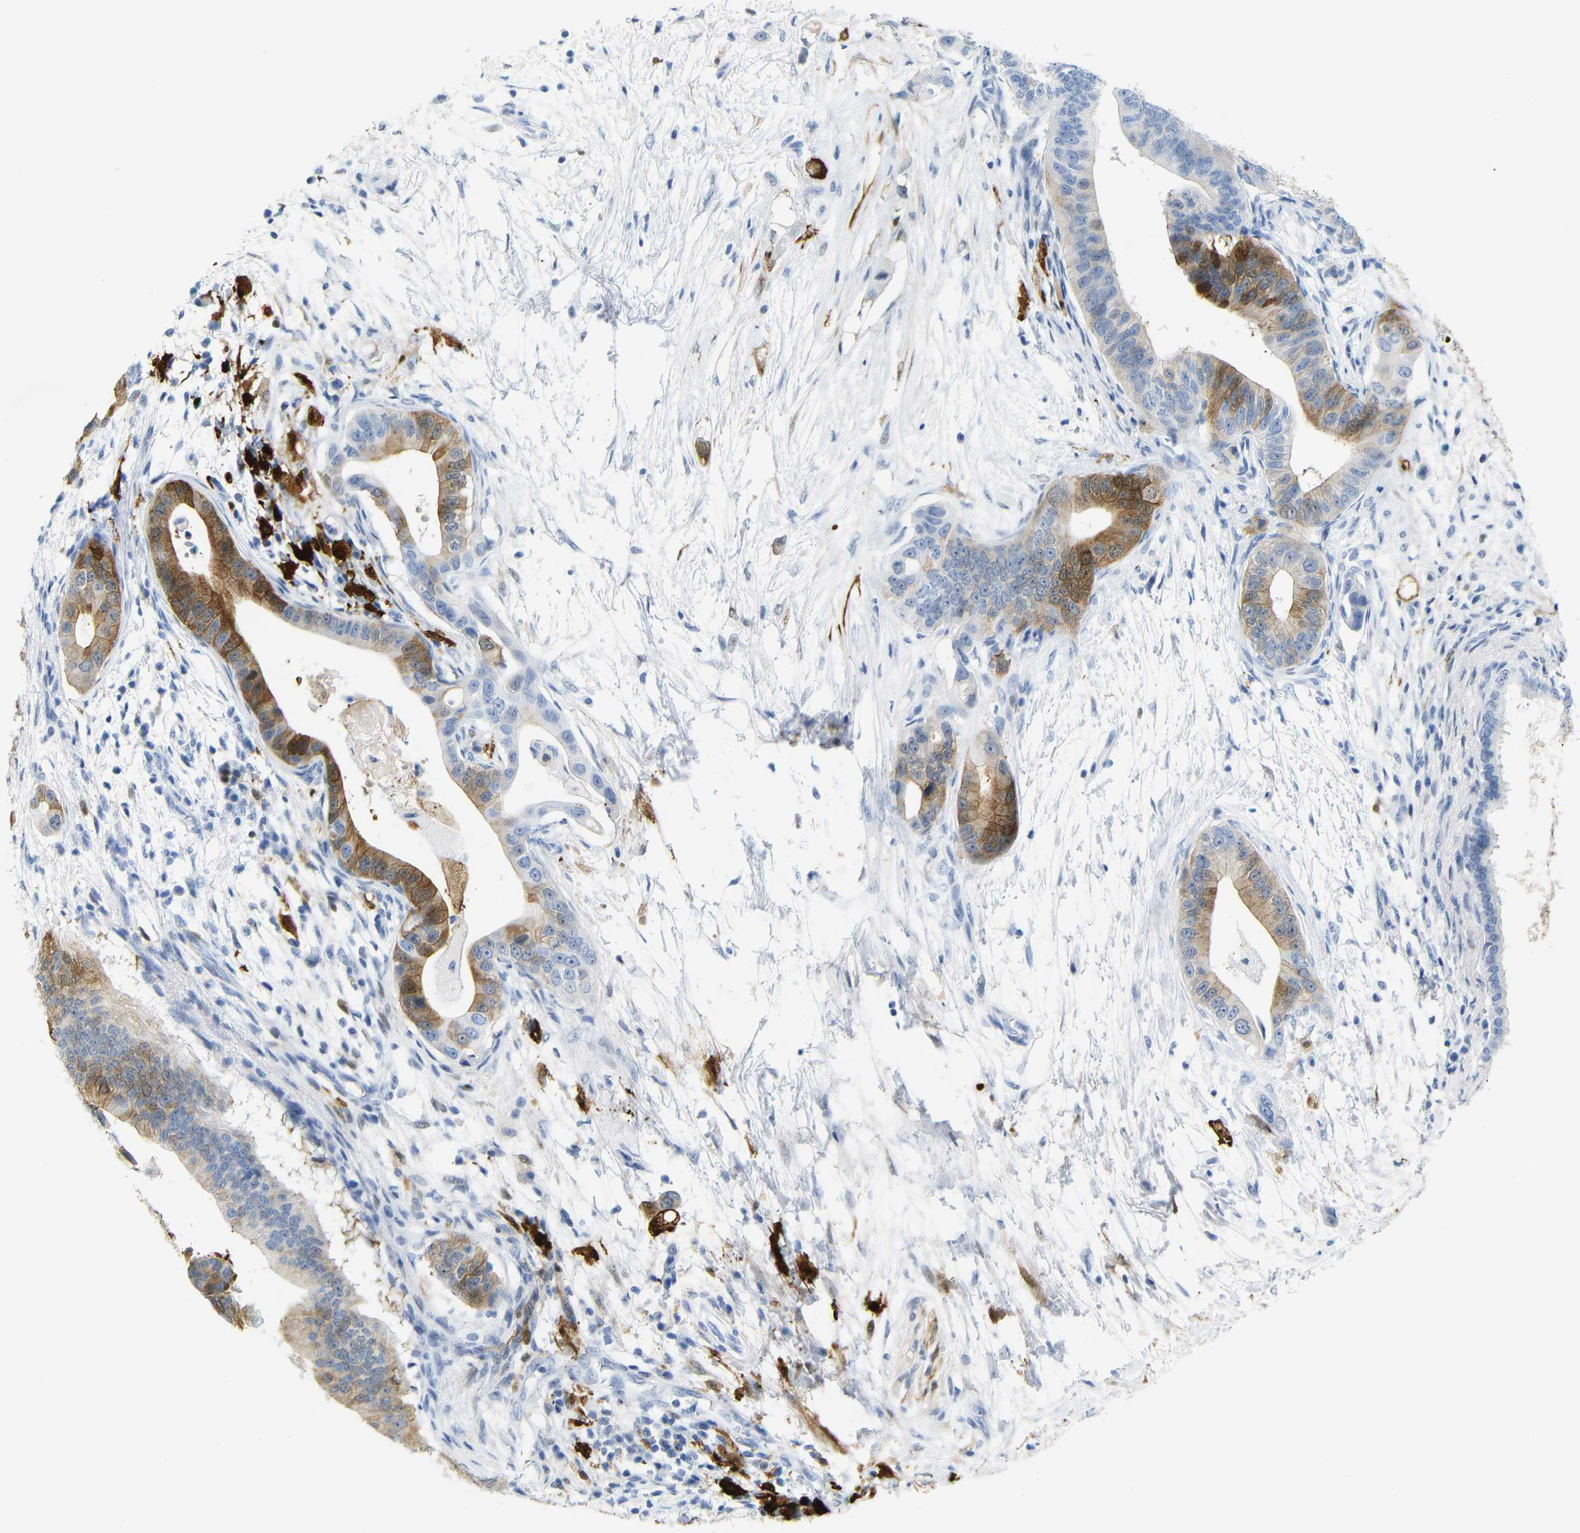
{"staining": {"intensity": "strong", "quantity": "25%-75%", "location": "cytoplasmic/membranous"}, "tissue": "pancreatic cancer", "cell_type": "Tumor cells", "image_type": "cancer", "snomed": [{"axis": "morphology", "description": "Adenocarcinoma, NOS"}, {"axis": "topography", "description": "Pancreas"}], "caption": "This image shows immunohistochemistry staining of pancreatic adenocarcinoma, with high strong cytoplasmic/membranous positivity in approximately 25%-75% of tumor cells.", "gene": "MT1A", "patient": {"sex": "male", "age": 77}}